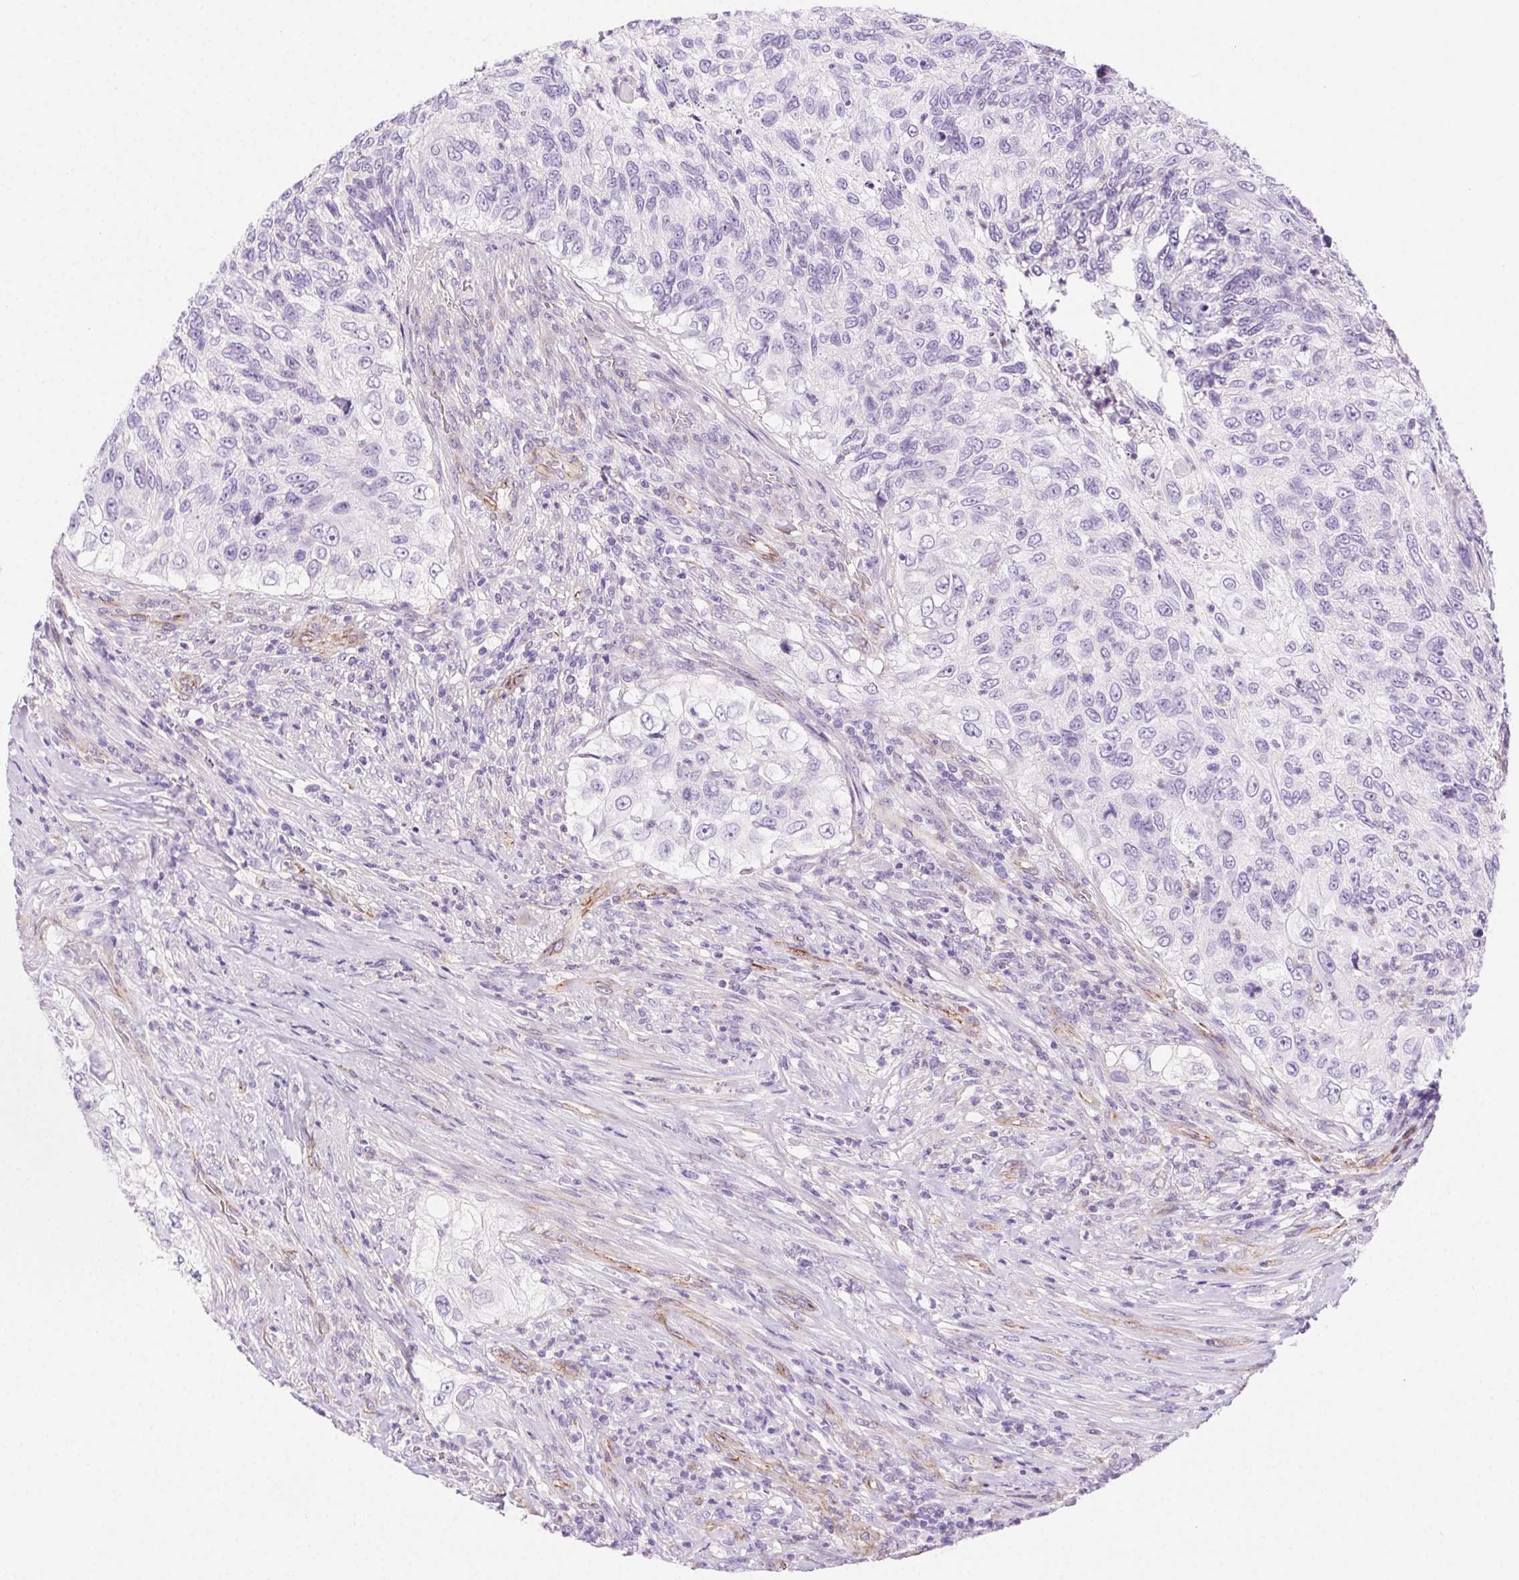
{"staining": {"intensity": "negative", "quantity": "none", "location": "none"}, "tissue": "urothelial cancer", "cell_type": "Tumor cells", "image_type": "cancer", "snomed": [{"axis": "morphology", "description": "Urothelial carcinoma, High grade"}, {"axis": "topography", "description": "Urinary bladder"}], "caption": "Photomicrograph shows no significant protein expression in tumor cells of high-grade urothelial carcinoma.", "gene": "SHCBP1L", "patient": {"sex": "female", "age": 60}}